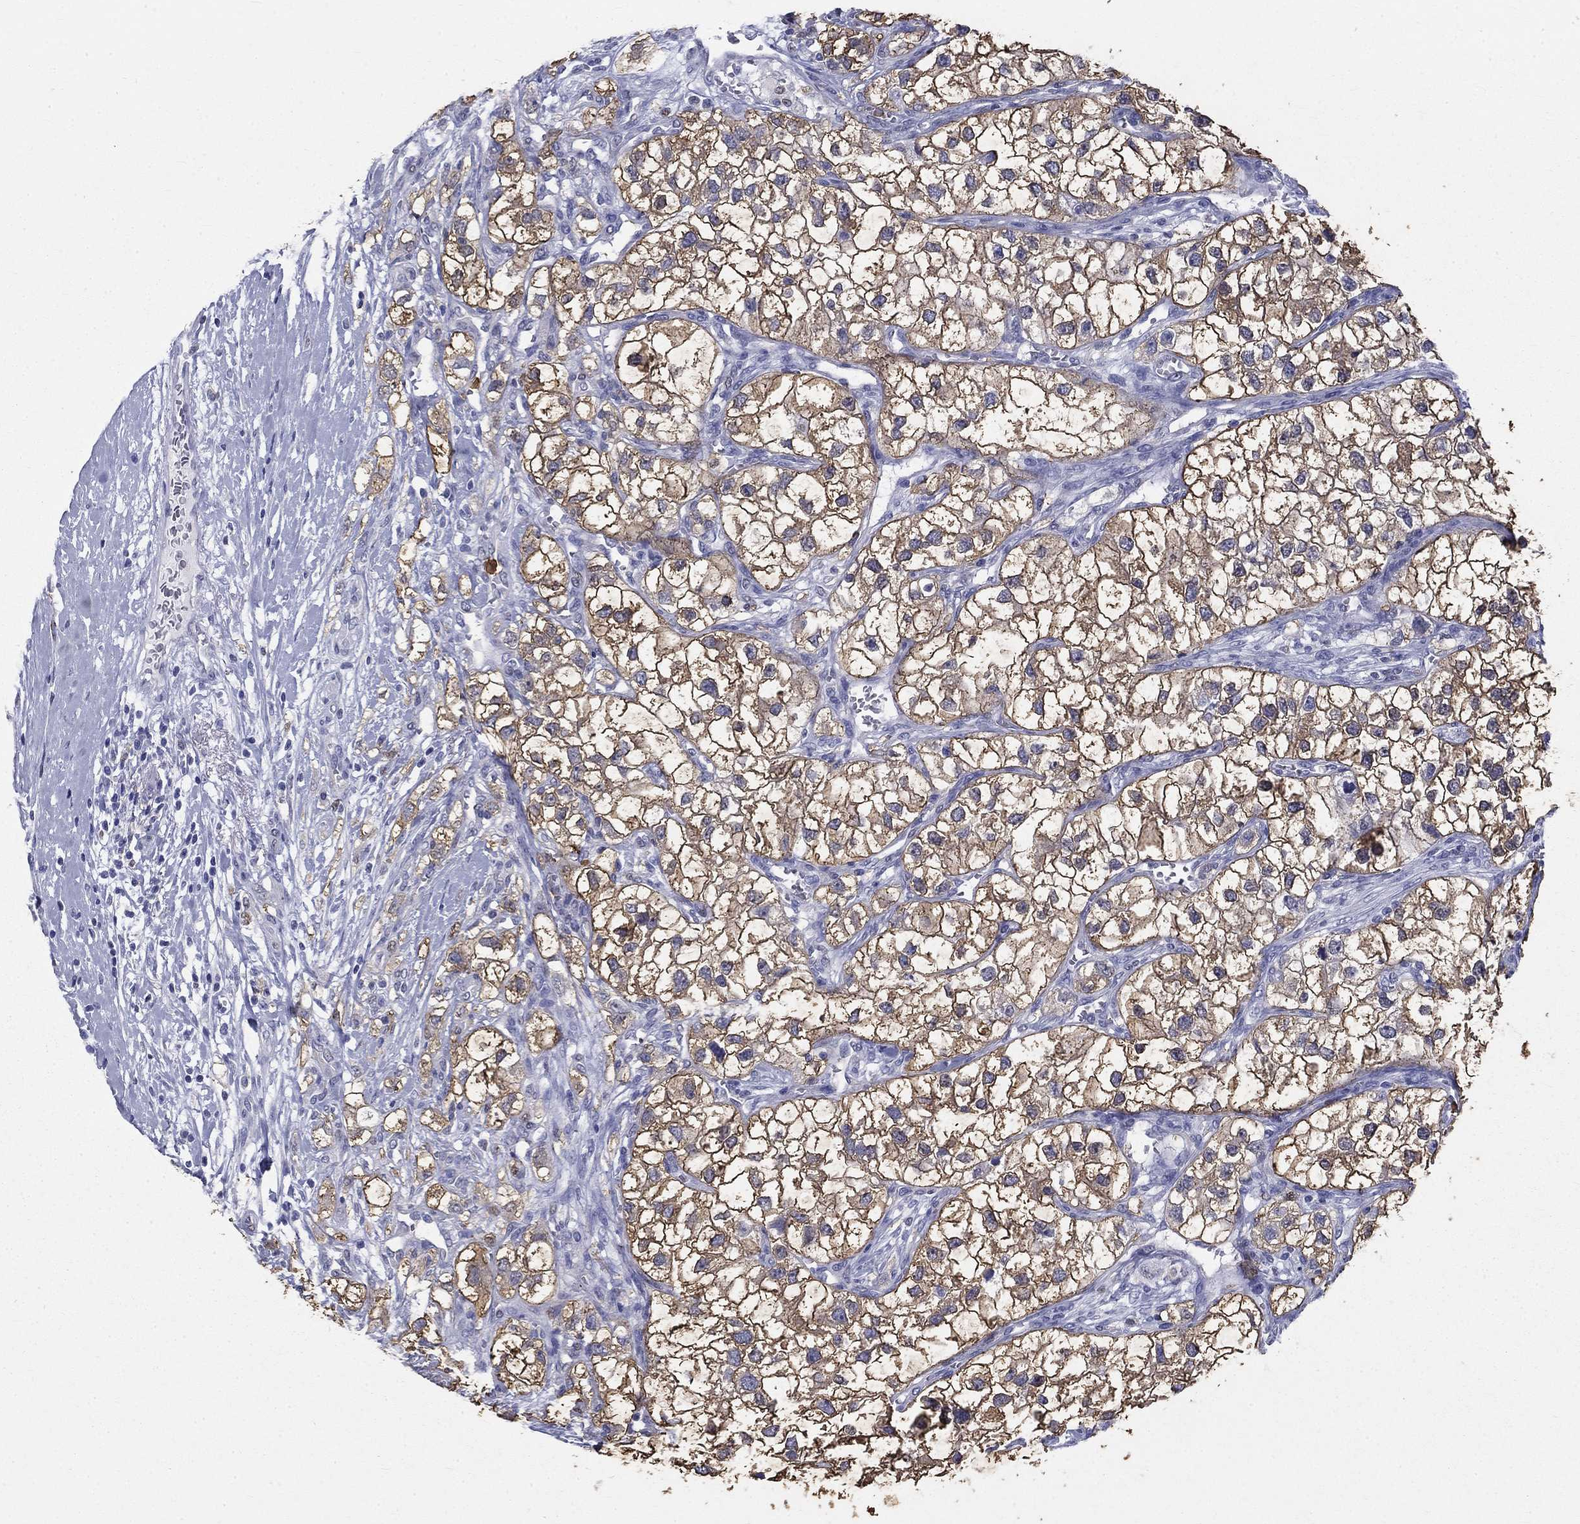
{"staining": {"intensity": "moderate", "quantity": ">75%", "location": "cytoplasmic/membranous"}, "tissue": "renal cancer", "cell_type": "Tumor cells", "image_type": "cancer", "snomed": [{"axis": "morphology", "description": "Adenocarcinoma, NOS"}, {"axis": "topography", "description": "Kidney"}], "caption": "This histopathology image shows immunohistochemistry (IHC) staining of human renal cancer (adenocarcinoma), with medium moderate cytoplasmic/membranous positivity in about >75% of tumor cells.", "gene": "IGSF8", "patient": {"sex": "male", "age": 59}}